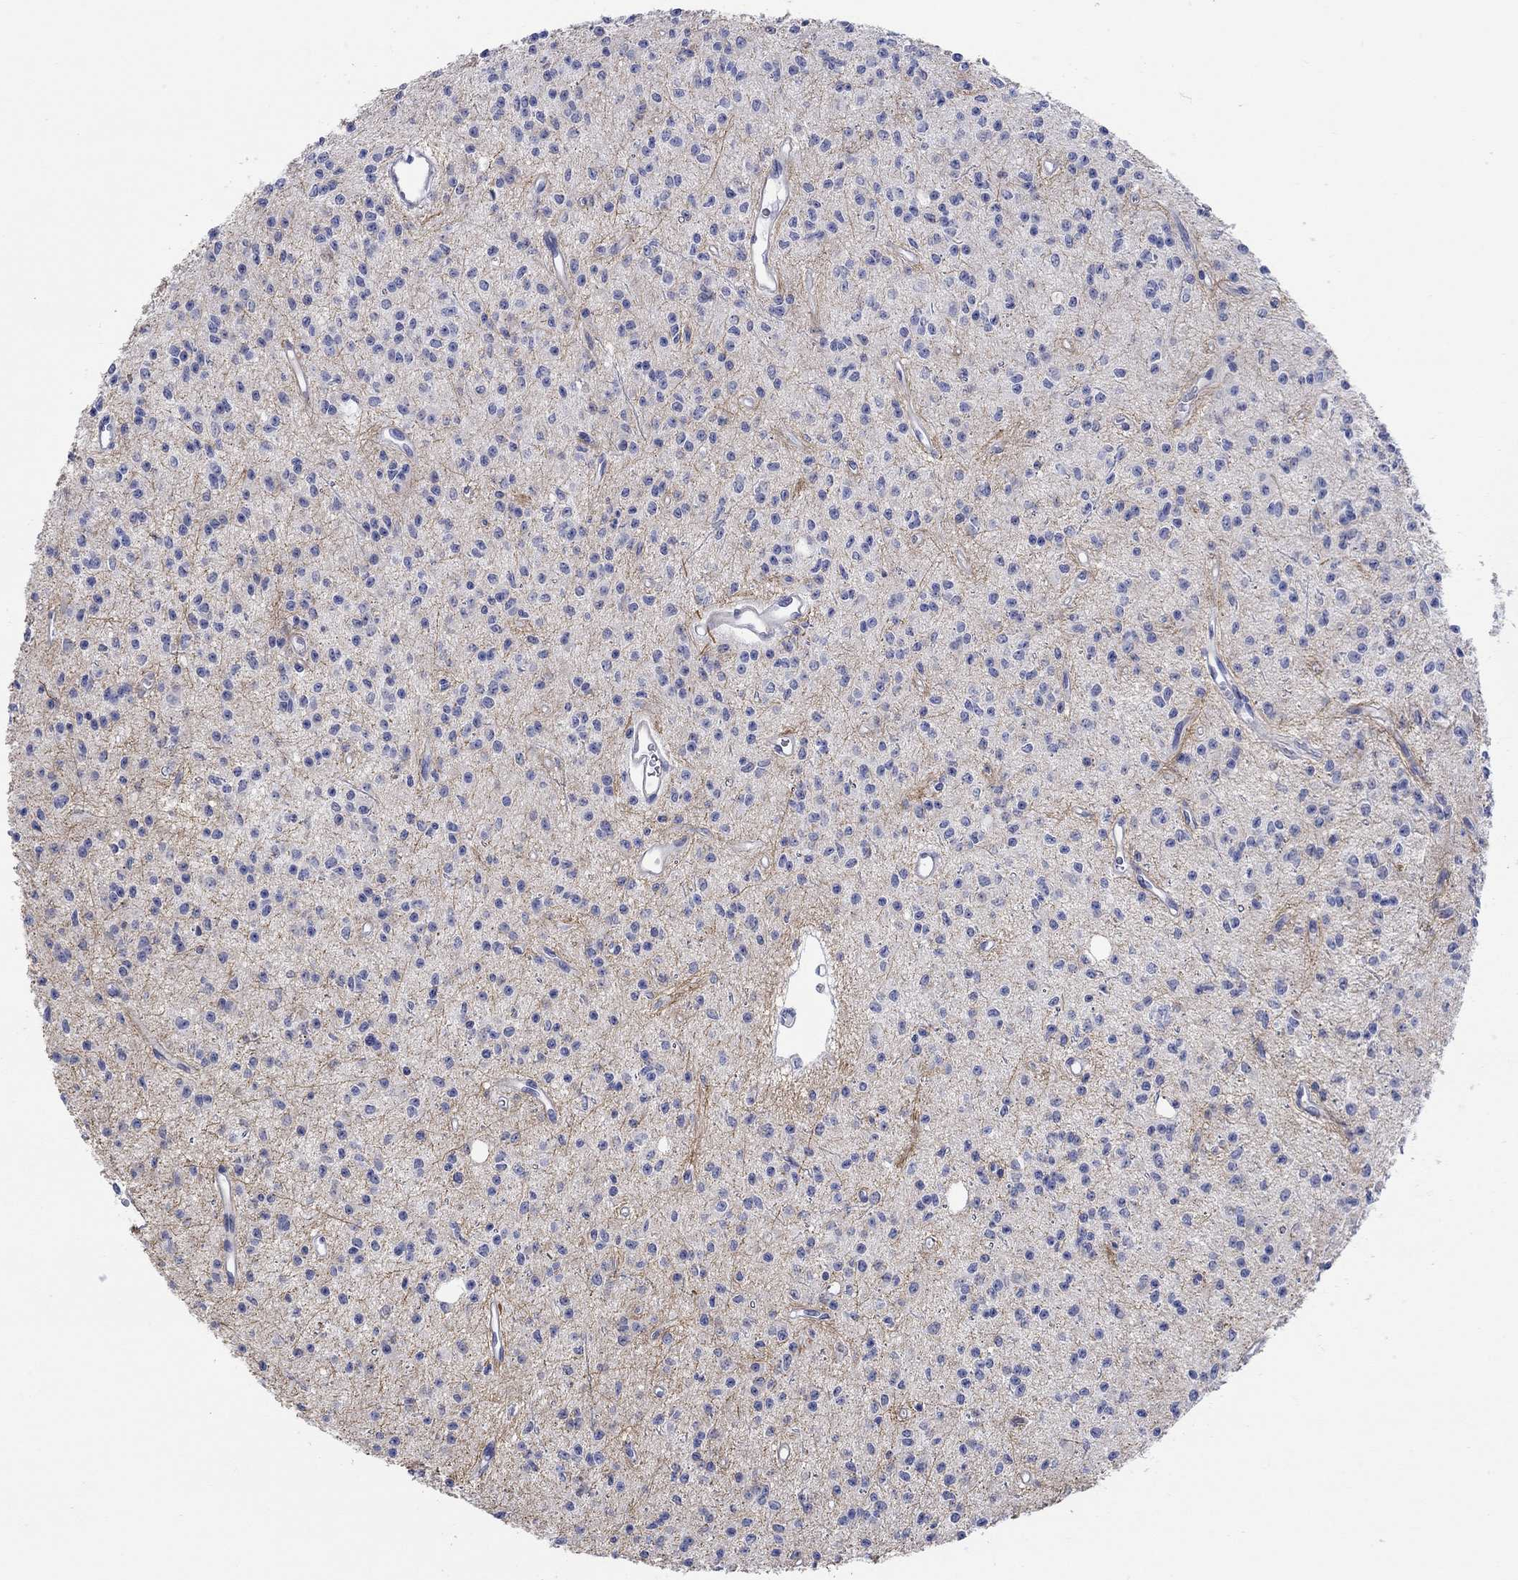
{"staining": {"intensity": "negative", "quantity": "none", "location": "none"}, "tissue": "glioma", "cell_type": "Tumor cells", "image_type": "cancer", "snomed": [{"axis": "morphology", "description": "Glioma, malignant, Low grade"}, {"axis": "topography", "description": "Brain"}], "caption": "This is an immunohistochemistry micrograph of malignant glioma (low-grade). There is no staining in tumor cells.", "gene": "KRT222", "patient": {"sex": "female", "age": 45}}